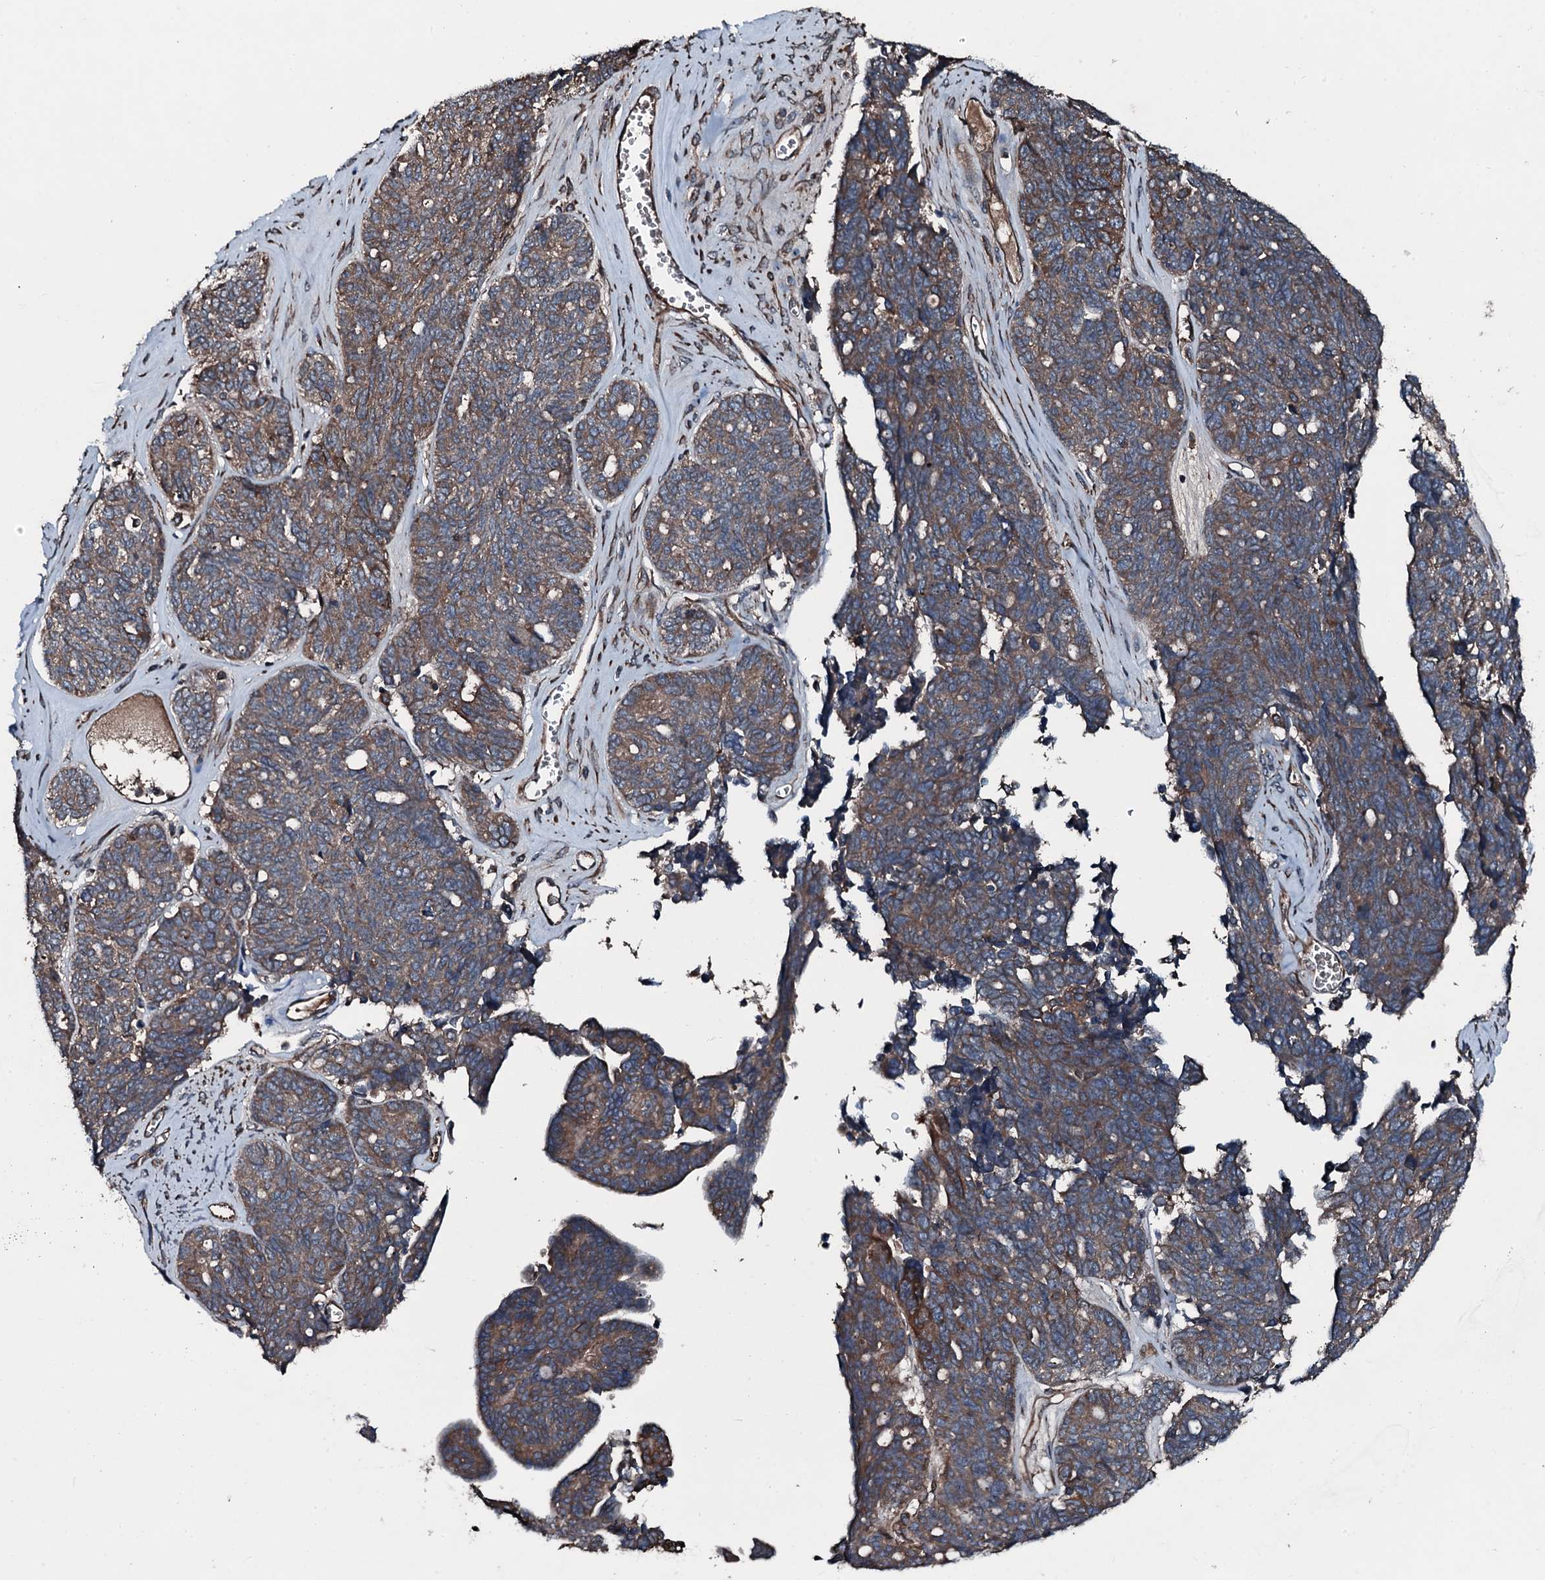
{"staining": {"intensity": "moderate", "quantity": ">75%", "location": "cytoplasmic/membranous"}, "tissue": "ovarian cancer", "cell_type": "Tumor cells", "image_type": "cancer", "snomed": [{"axis": "morphology", "description": "Cystadenocarcinoma, serous, NOS"}, {"axis": "topography", "description": "Ovary"}], "caption": "An immunohistochemistry (IHC) micrograph of neoplastic tissue is shown. Protein staining in brown shows moderate cytoplasmic/membranous positivity in ovarian serous cystadenocarcinoma within tumor cells.", "gene": "AARS1", "patient": {"sex": "female", "age": 79}}